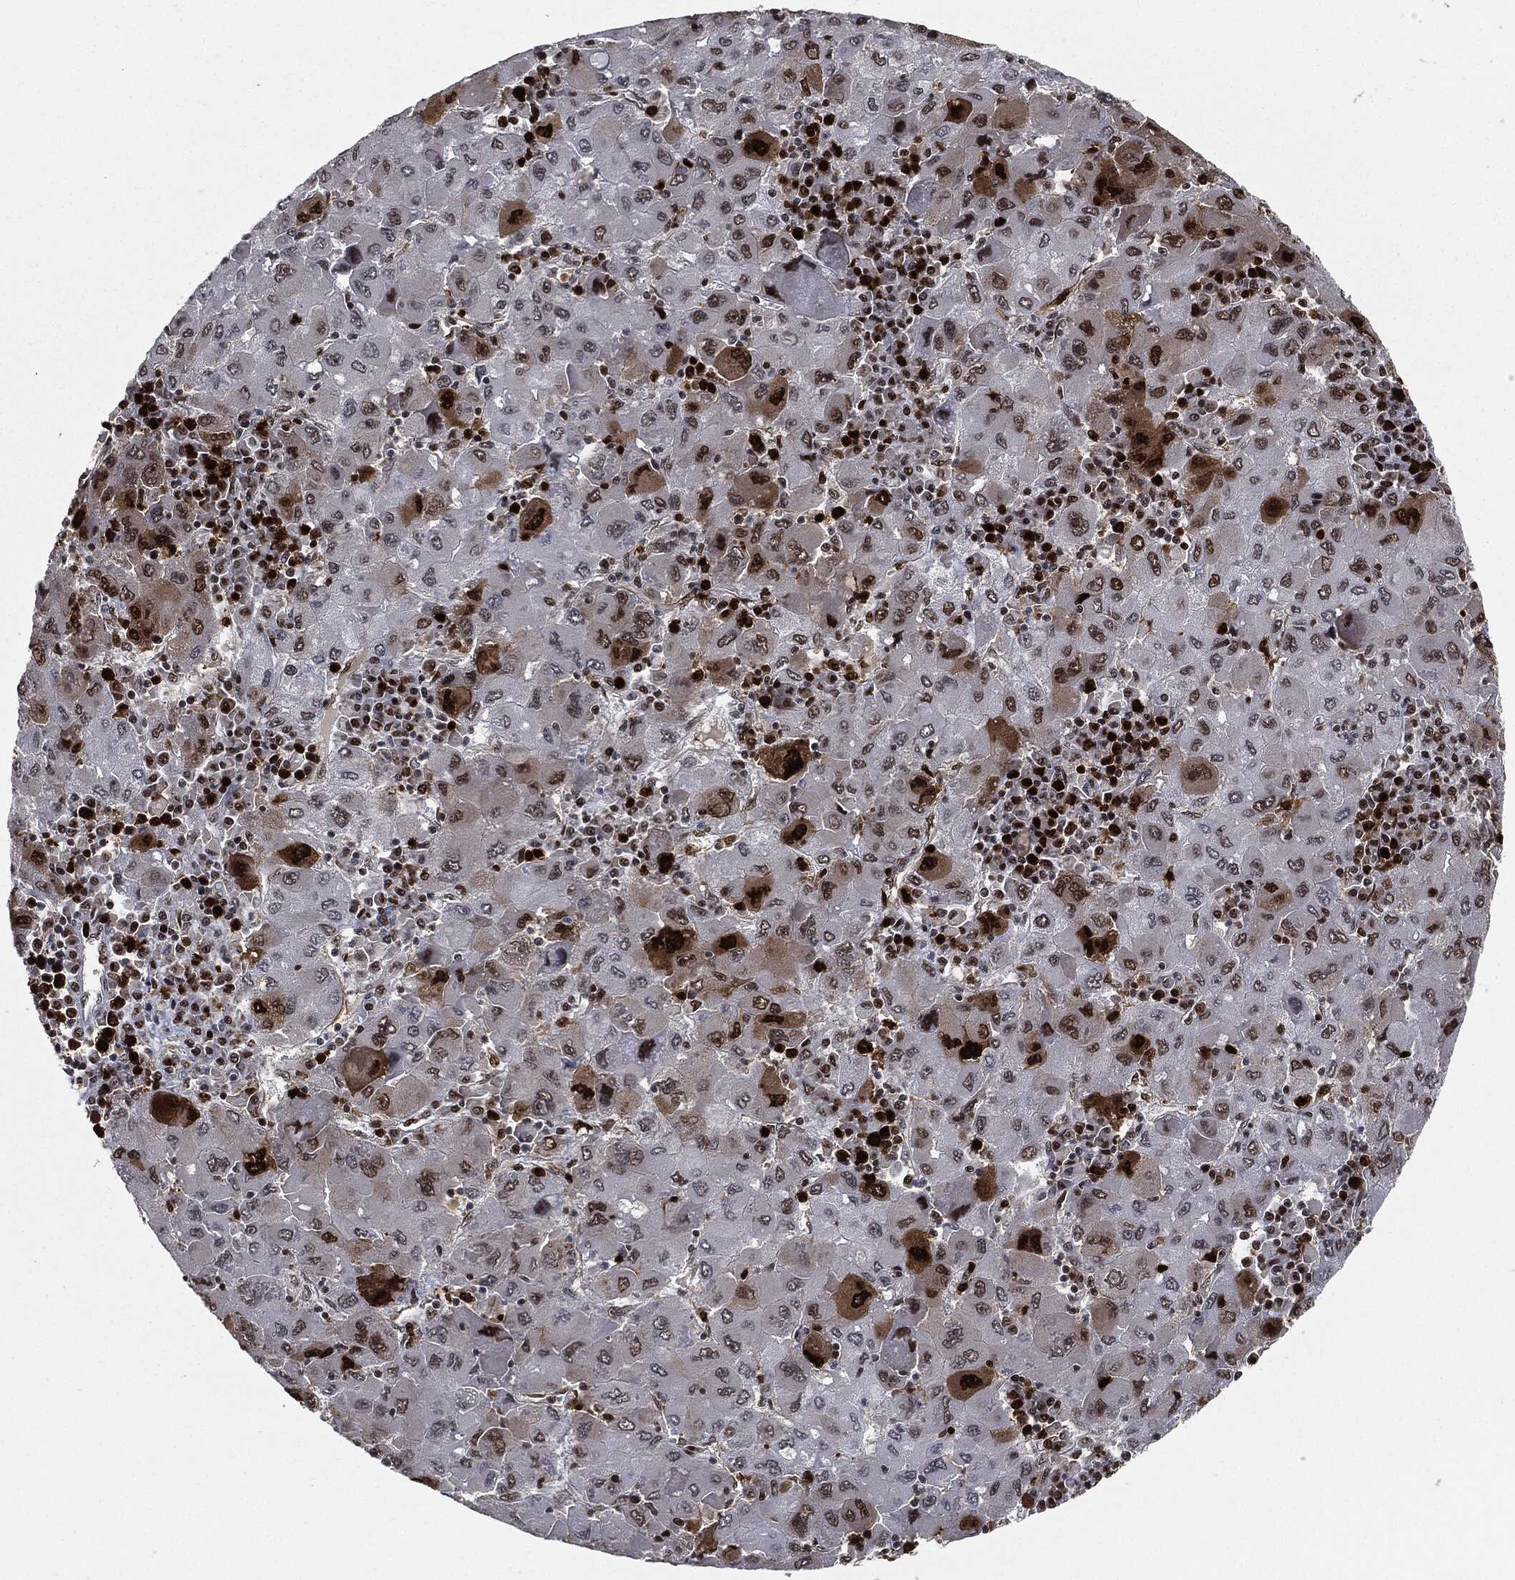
{"staining": {"intensity": "strong", "quantity": "<25%", "location": "nuclear"}, "tissue": "liver cancer", "cell_type": "Tumor cells", "image_type": "cancer", "snomed": [{"axis": "morphology", "description": "Carcinoma, Hepatocellular, NOS"}, {"axis": "topography", "description": "Liver"}], "caption": "Tumor cells demonstrate medium levels of strong nuclear positivity in about <25% of cells in human liver hepatocellular carcinoma.", "gene": "PCNA", "patient": {"sex": "male", "age": 75}}